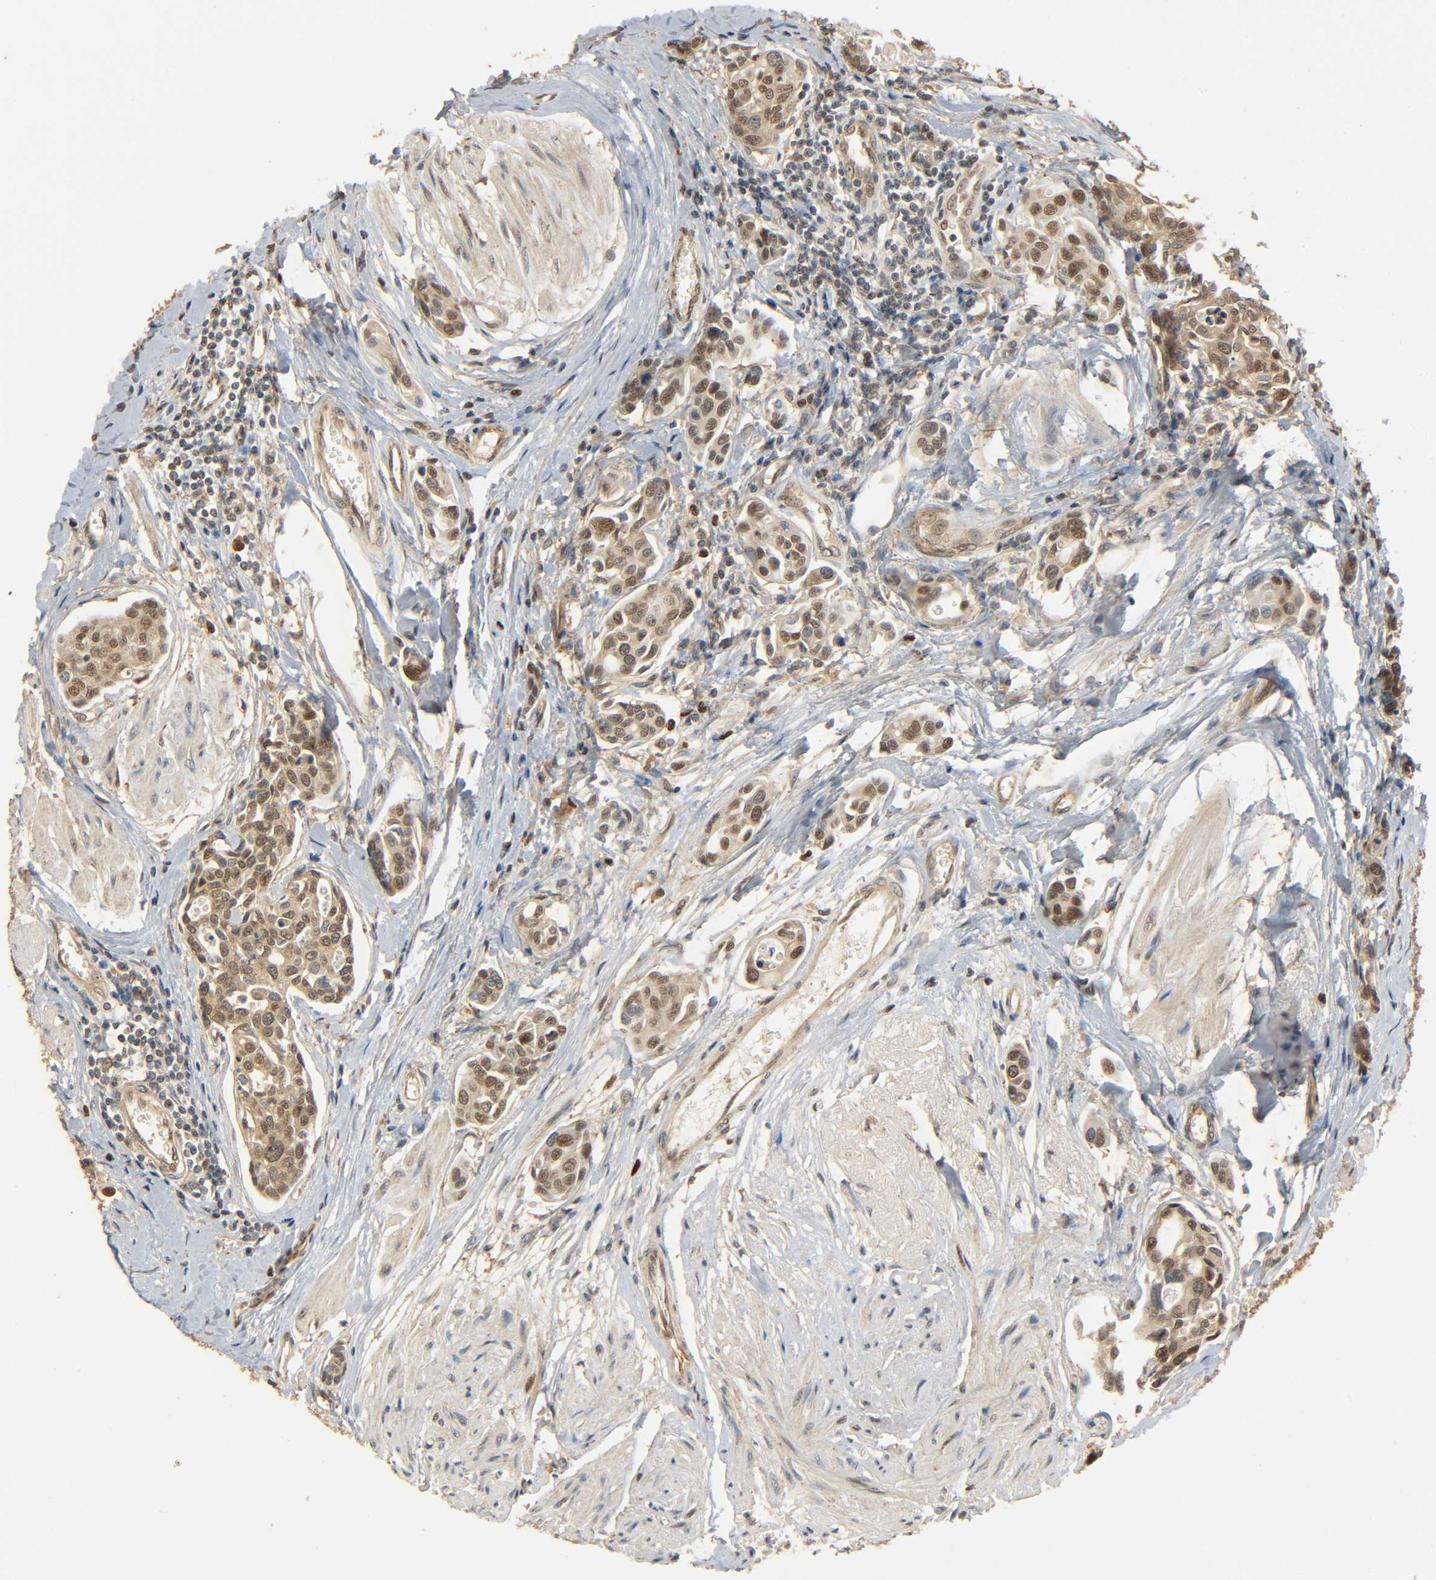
{"staining": {"intensity": "moderate", "quantity": ">75%", "location": "cytoplasmic/membranous,nuclear"}, "tissue": "urothelial cancer", "cell_type": "Tumor cells", "image_type": "cancer", "snomed": [{"axis": "morphology", "description": "Urothelial carcinoma, High grade"}, {"axis": "topography", "description": "Urinary bladder"}], "caption": "Human urothelial cancer stained for a protein (brown) displays moderate cytoplasmic/membranous and nuclear positive expression in about >75% of tumor cells.", "gene": "ZFPM2", "patient": {"sex": "male", "age": 78}}